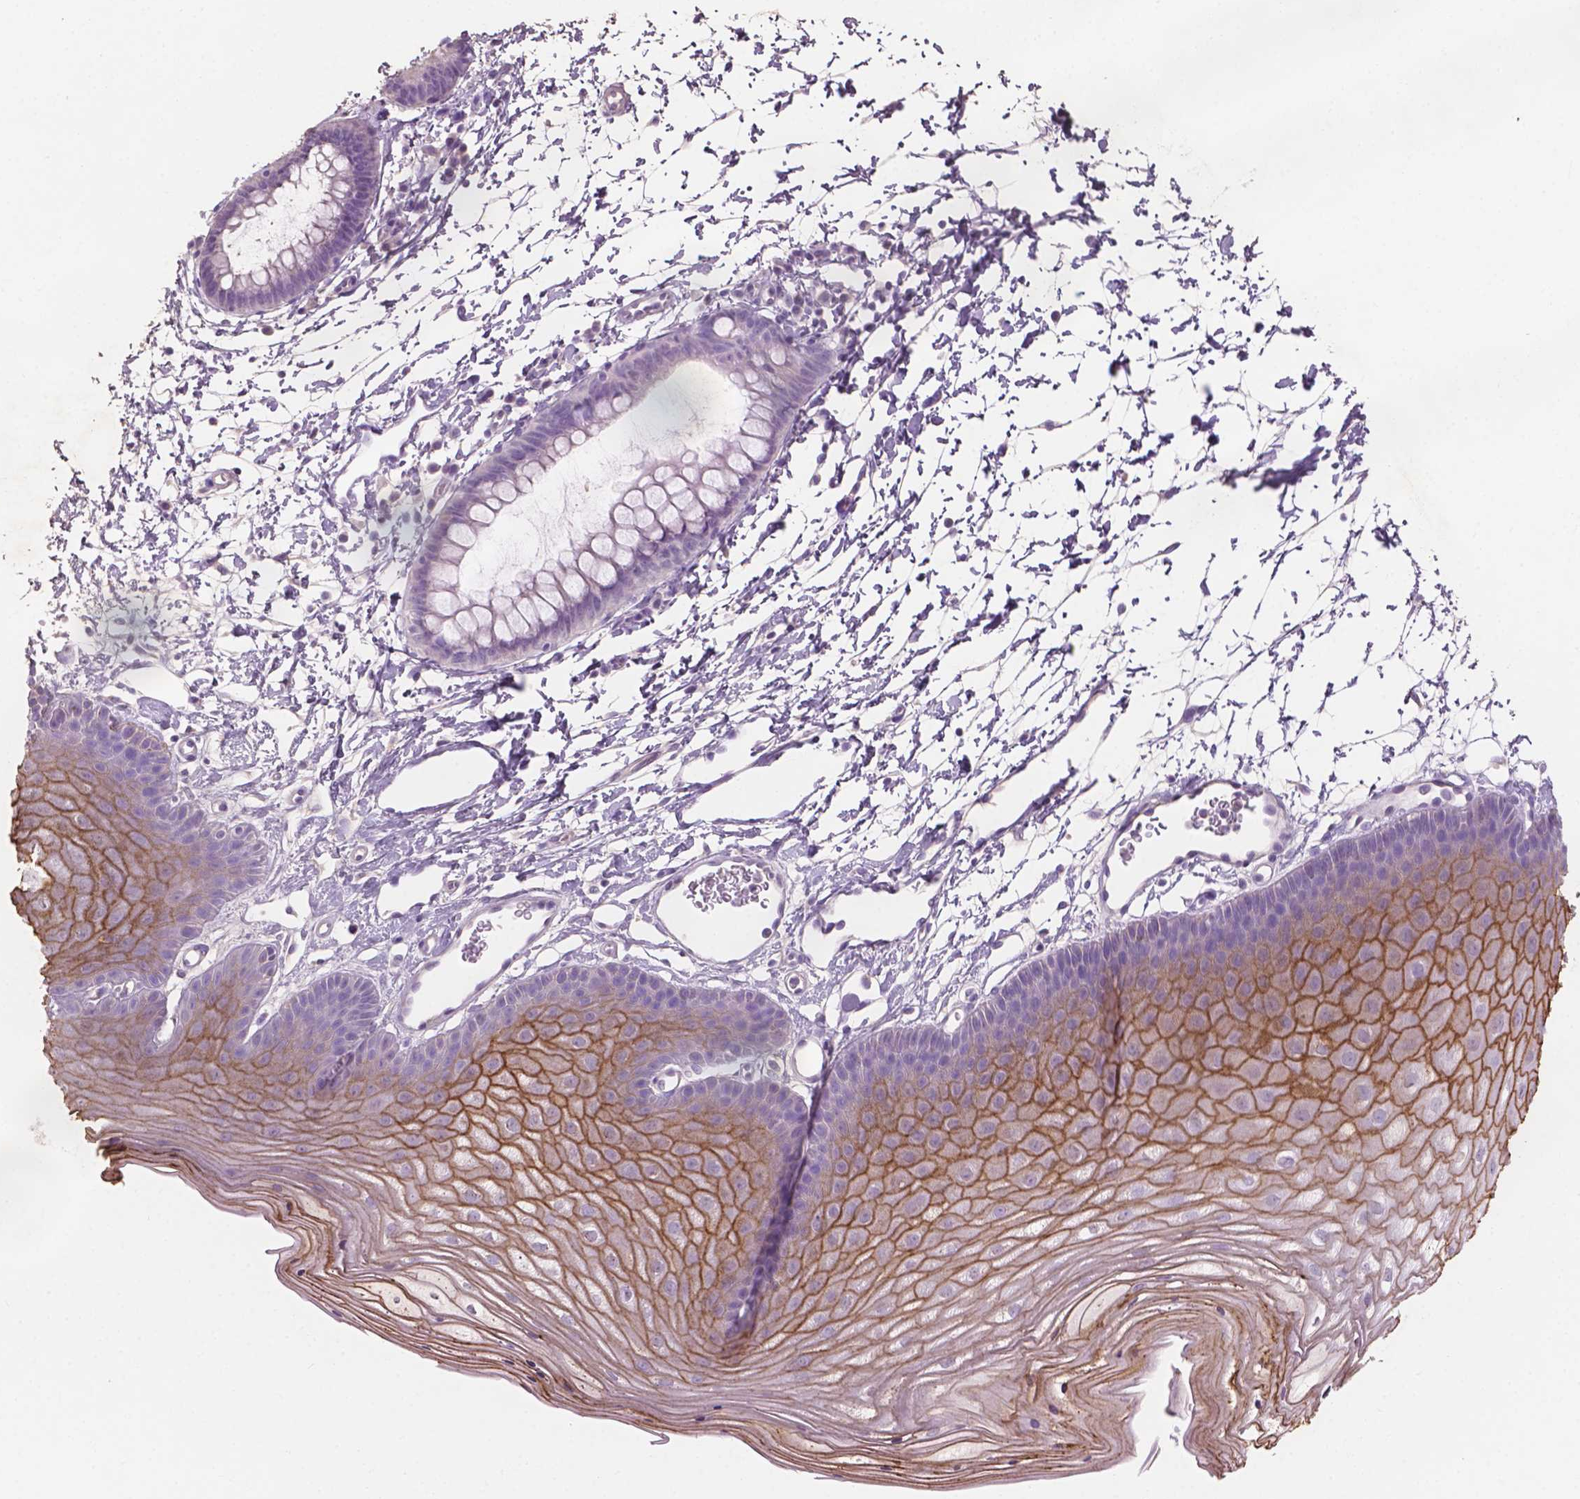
{"staining": {"intensity": "strong", "quantity": "<25%", "location": "cytoplasmic/membranous"}, "tissue": "skin", "cell_type": "Epidermal cells", "image_type": "normal", "snomed": [{"axis": "morphology", "description": "Normal tissue, NOS"}, {"axis": "topography", "description": "Anal"}], "caption": "Immunohistochemical staining of normal human skin demonstrates <25% levels of strong cytoplasmic/membranous protein expression in about <25% of epidermal cells.", "gene": "SBSN", "patient": {"sex": "male", "age": 53}}